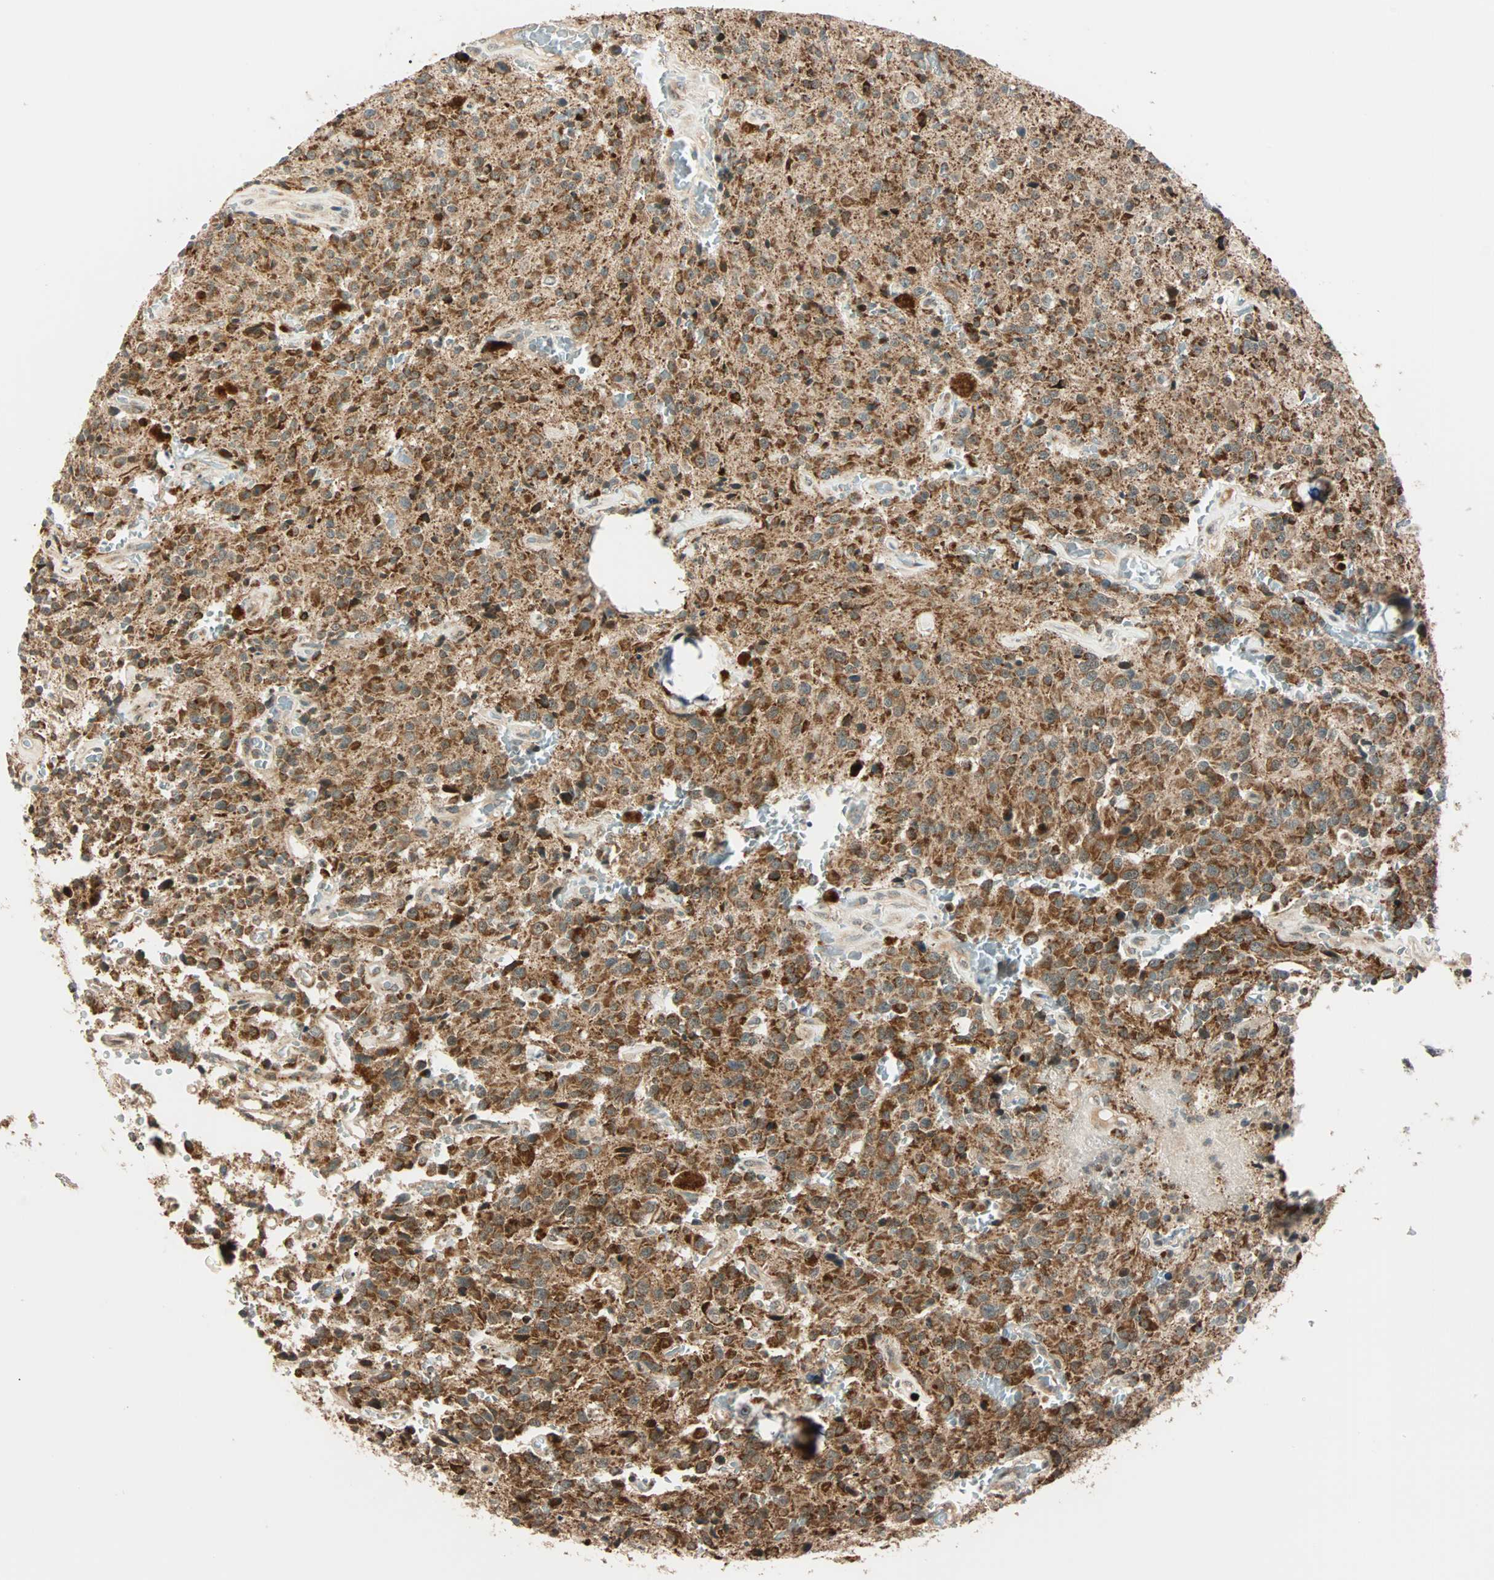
{"staining": {"intensity": "moderate", "quantity": ">75%", "location": "cytoplasmic/membranous"}, "tissue": "glioma", "cell_type": "Tumor cells", "image_type": "cancer", "snomed": [{"axis": "morphology", "description": "Glioma, malignant, Low grade"}, {"axis": "topography", "description": "Brain"}], "caption": "This histopathology image reveals IHC staining of human malignant low-grade glioma, with medium moderate cytoplasmic/membranous staining in about >75% of tumor cells.", "gene": "SPRY4", "patient": {"sex": "male", "age": 58}}